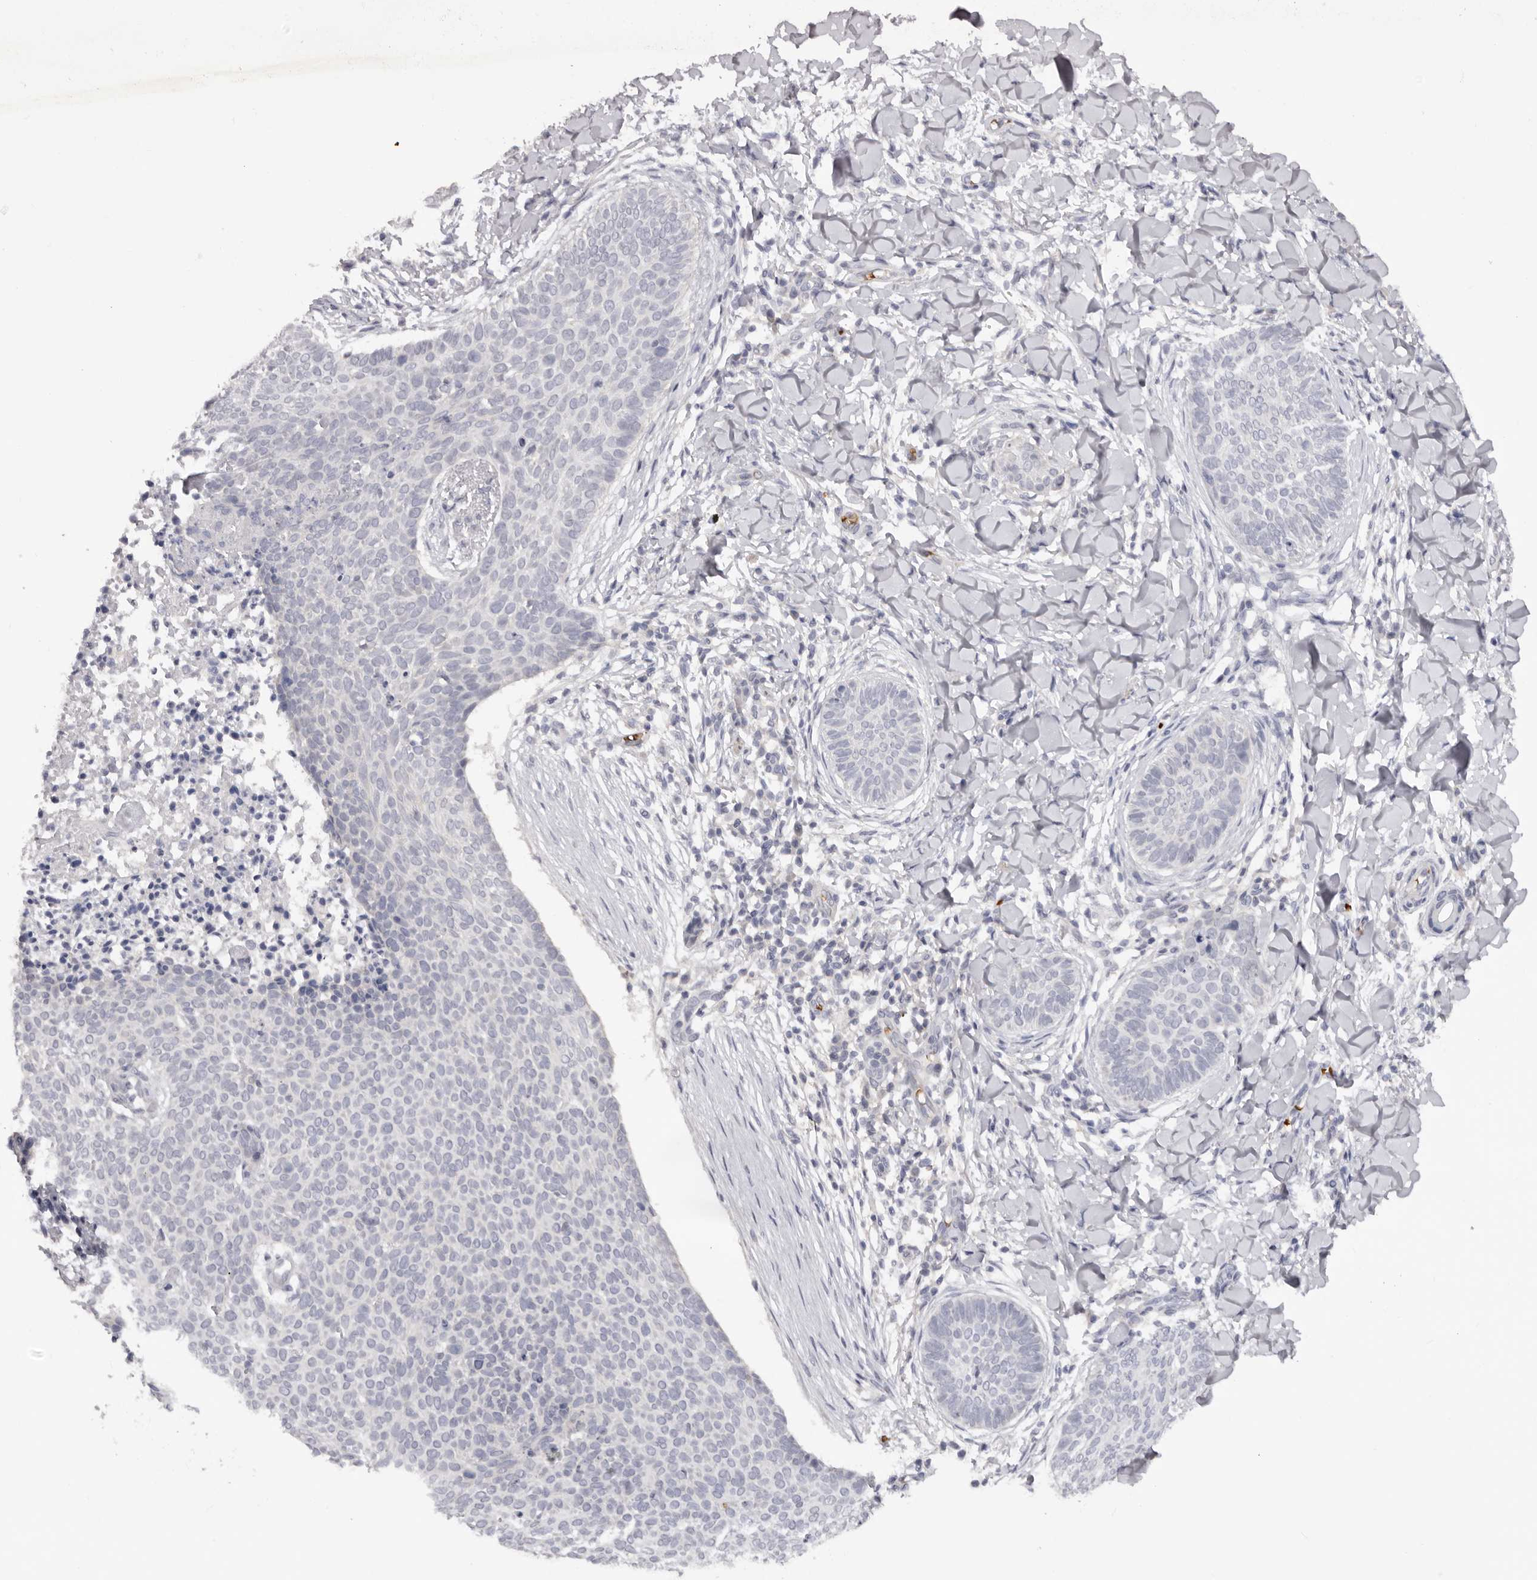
{"staining": {"intensity": "negative", "quantity": "none", "location": "none"}, "tissue": "skin cancer", "cell_type": "Tumor cells", "image_type": "cancer", "snomed": [{"axis": "morphology", "description": "Normal tissue, NOS"}, {"axis": "morphology", "description": "Basal cell carcinoma"}, {"axis": "topography", "description": "Skin"}], "caption": "DAB immunohistochemical staining of skin cancer (basal cell carcinoma) reveals no significant positivity in tumor cells.", "gene": "TNR", "patient": {"sex": "male", "age": 50}}